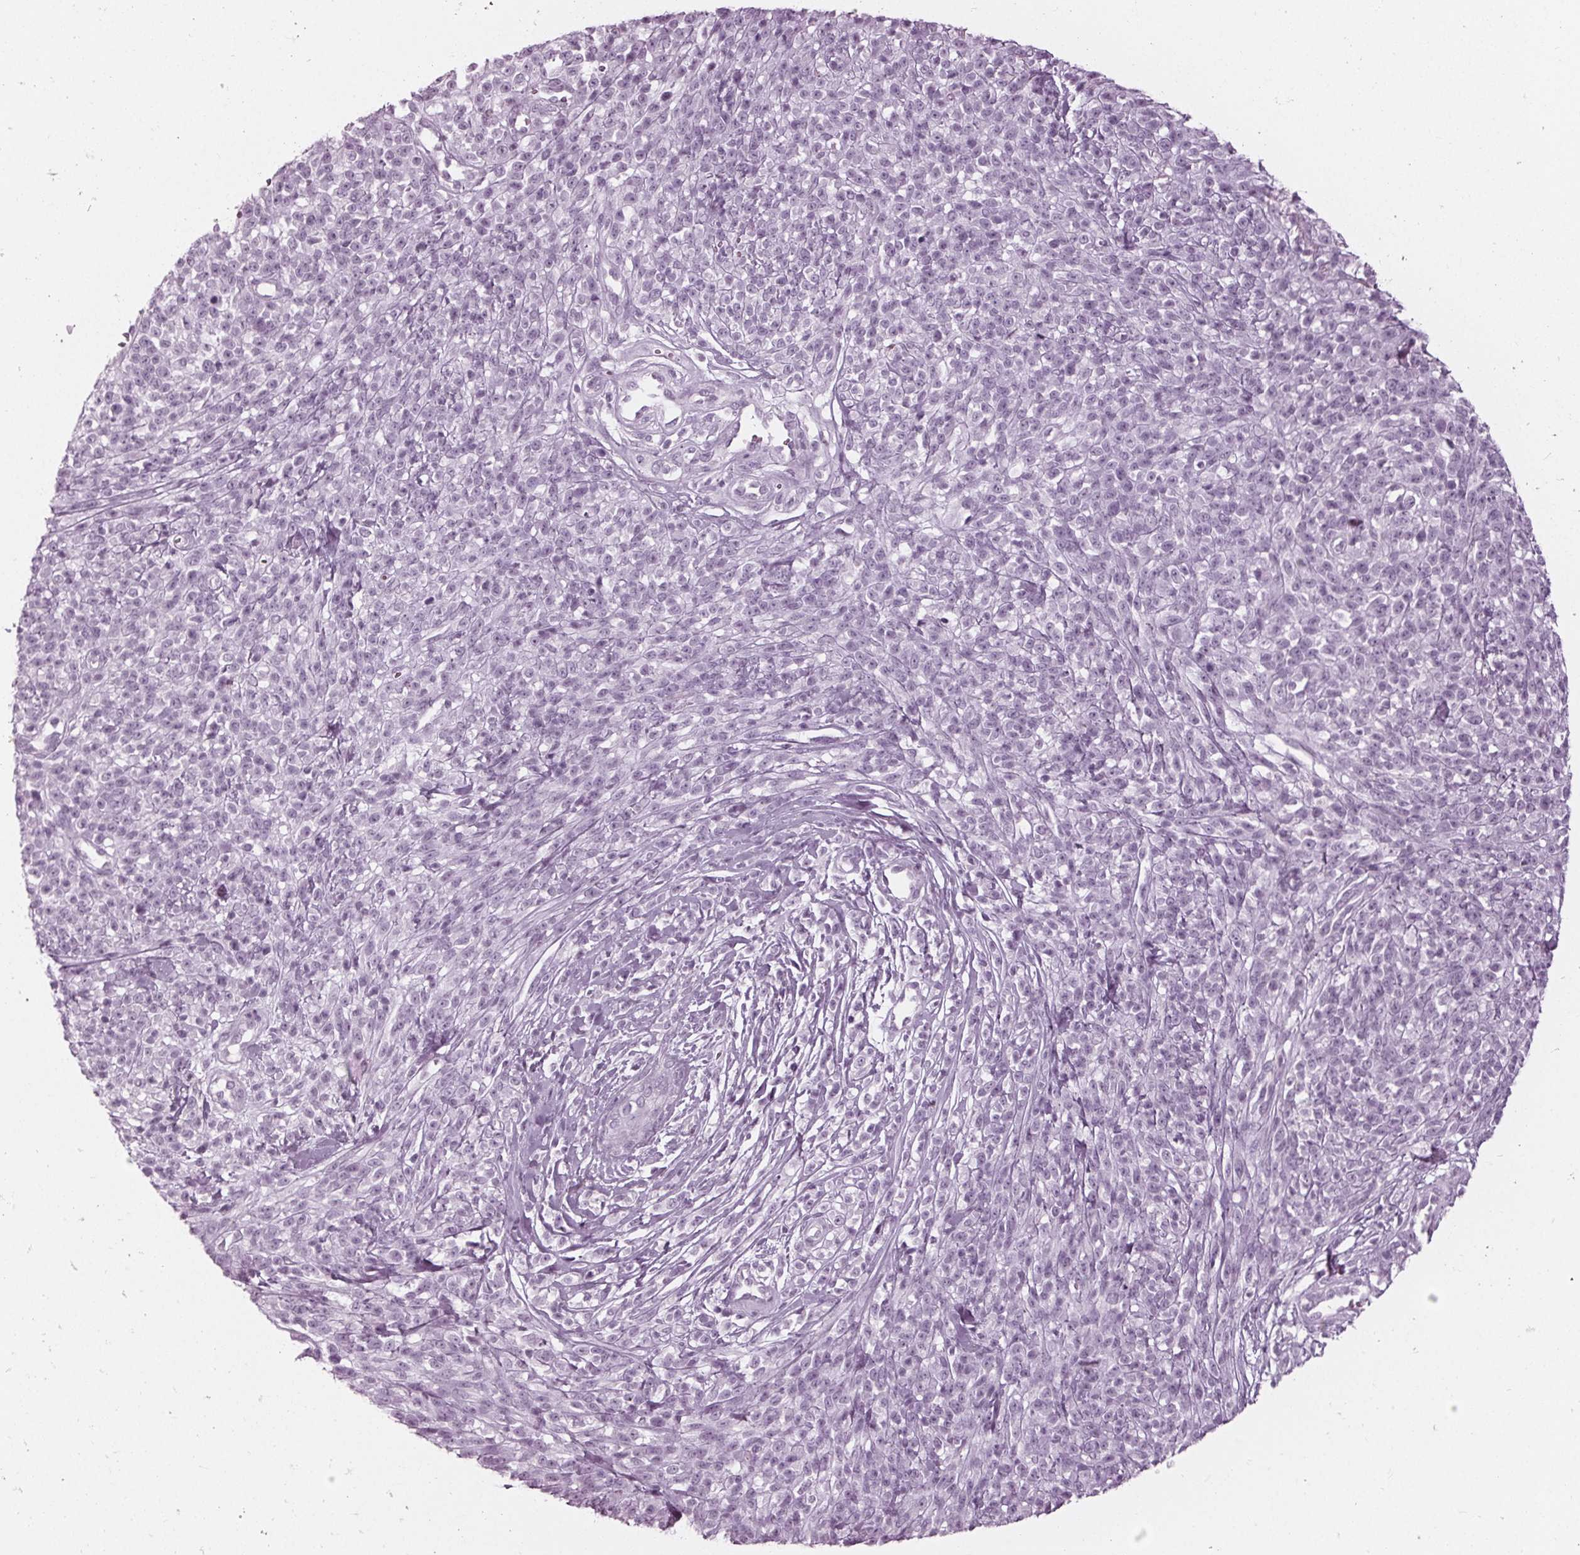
{"staining": {"intensity": "negative", "quantity": "none", "location": "none"}, "tissue": "melanoma", "cell_type": "Tumor cells", "image_type": "cancer", "snomed": [{"axis": "morphology", "description": "Malignant melanoma, NOS"}, {"axis": "topography", "description": "Skin"}, {"axis": "topography", "description": "Skin of trunk"}], "caption": "Immunohistochemical staining of melanoma exhibits no significant positivity in tumor cells.", "gene": "KRT28", "patient": {"sex": "male", "age": 74}}